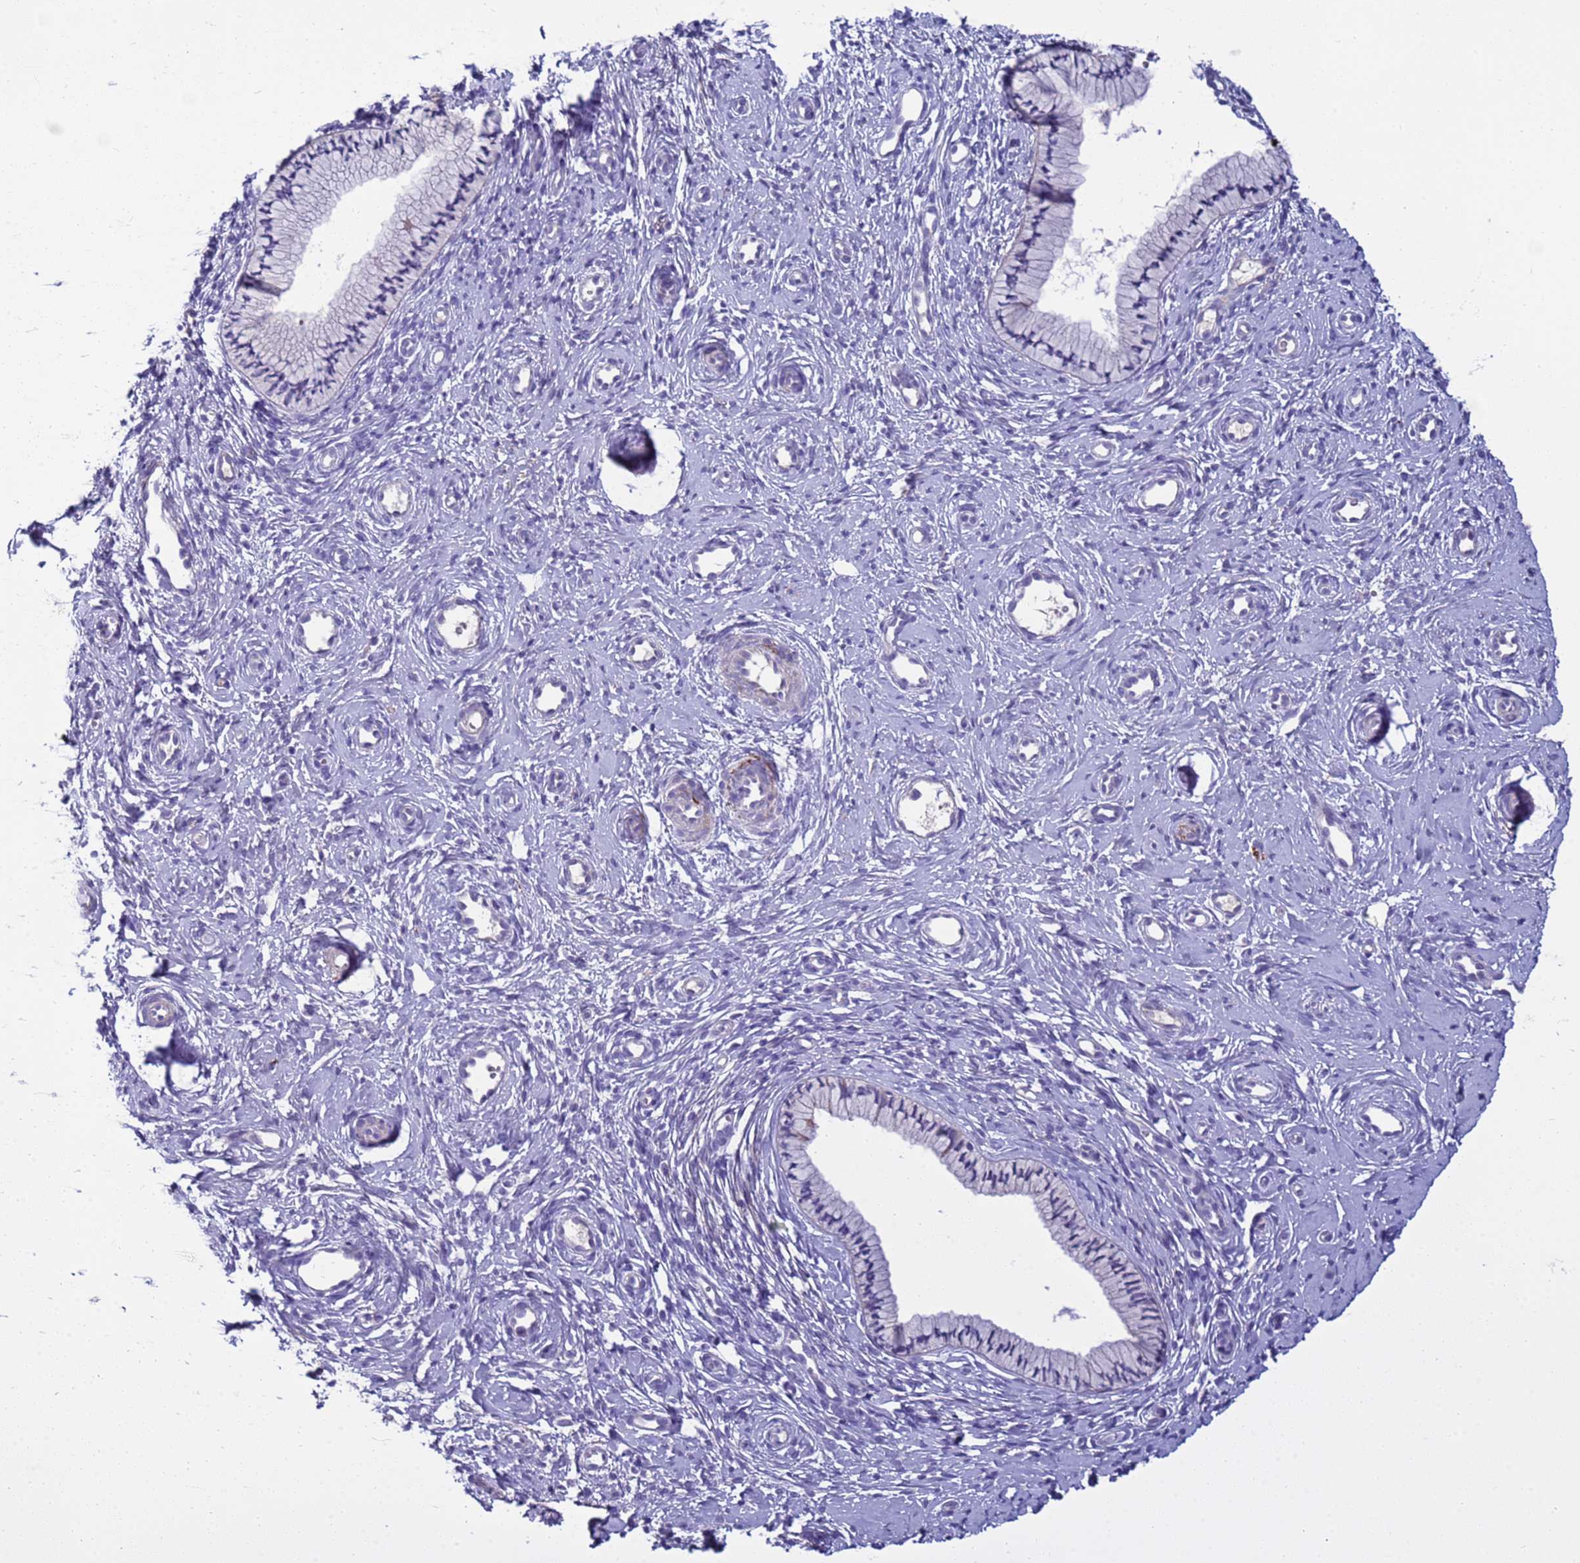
{"staining": {"intensity": "negative", "quantity": "none", "location": "none"}, "tissue": "cervix", "cell_type": "Glandular cells", "image_type": "normal", "snomed": [{"axis": "morphology", "description": "Normal tissue, NOS"}, {"axis": "topography", "description": "Cervix"}], "caption": "Glandular cells show no significant protein staining in unremarkable cervix. (Stains: DAB immunohistochemistry with hematoxylin counter stain, Microscopy: brightfield microscopy at high magnification).", "gene": "TRIM51G", "patient": {"sex": "female", "age": 57}}